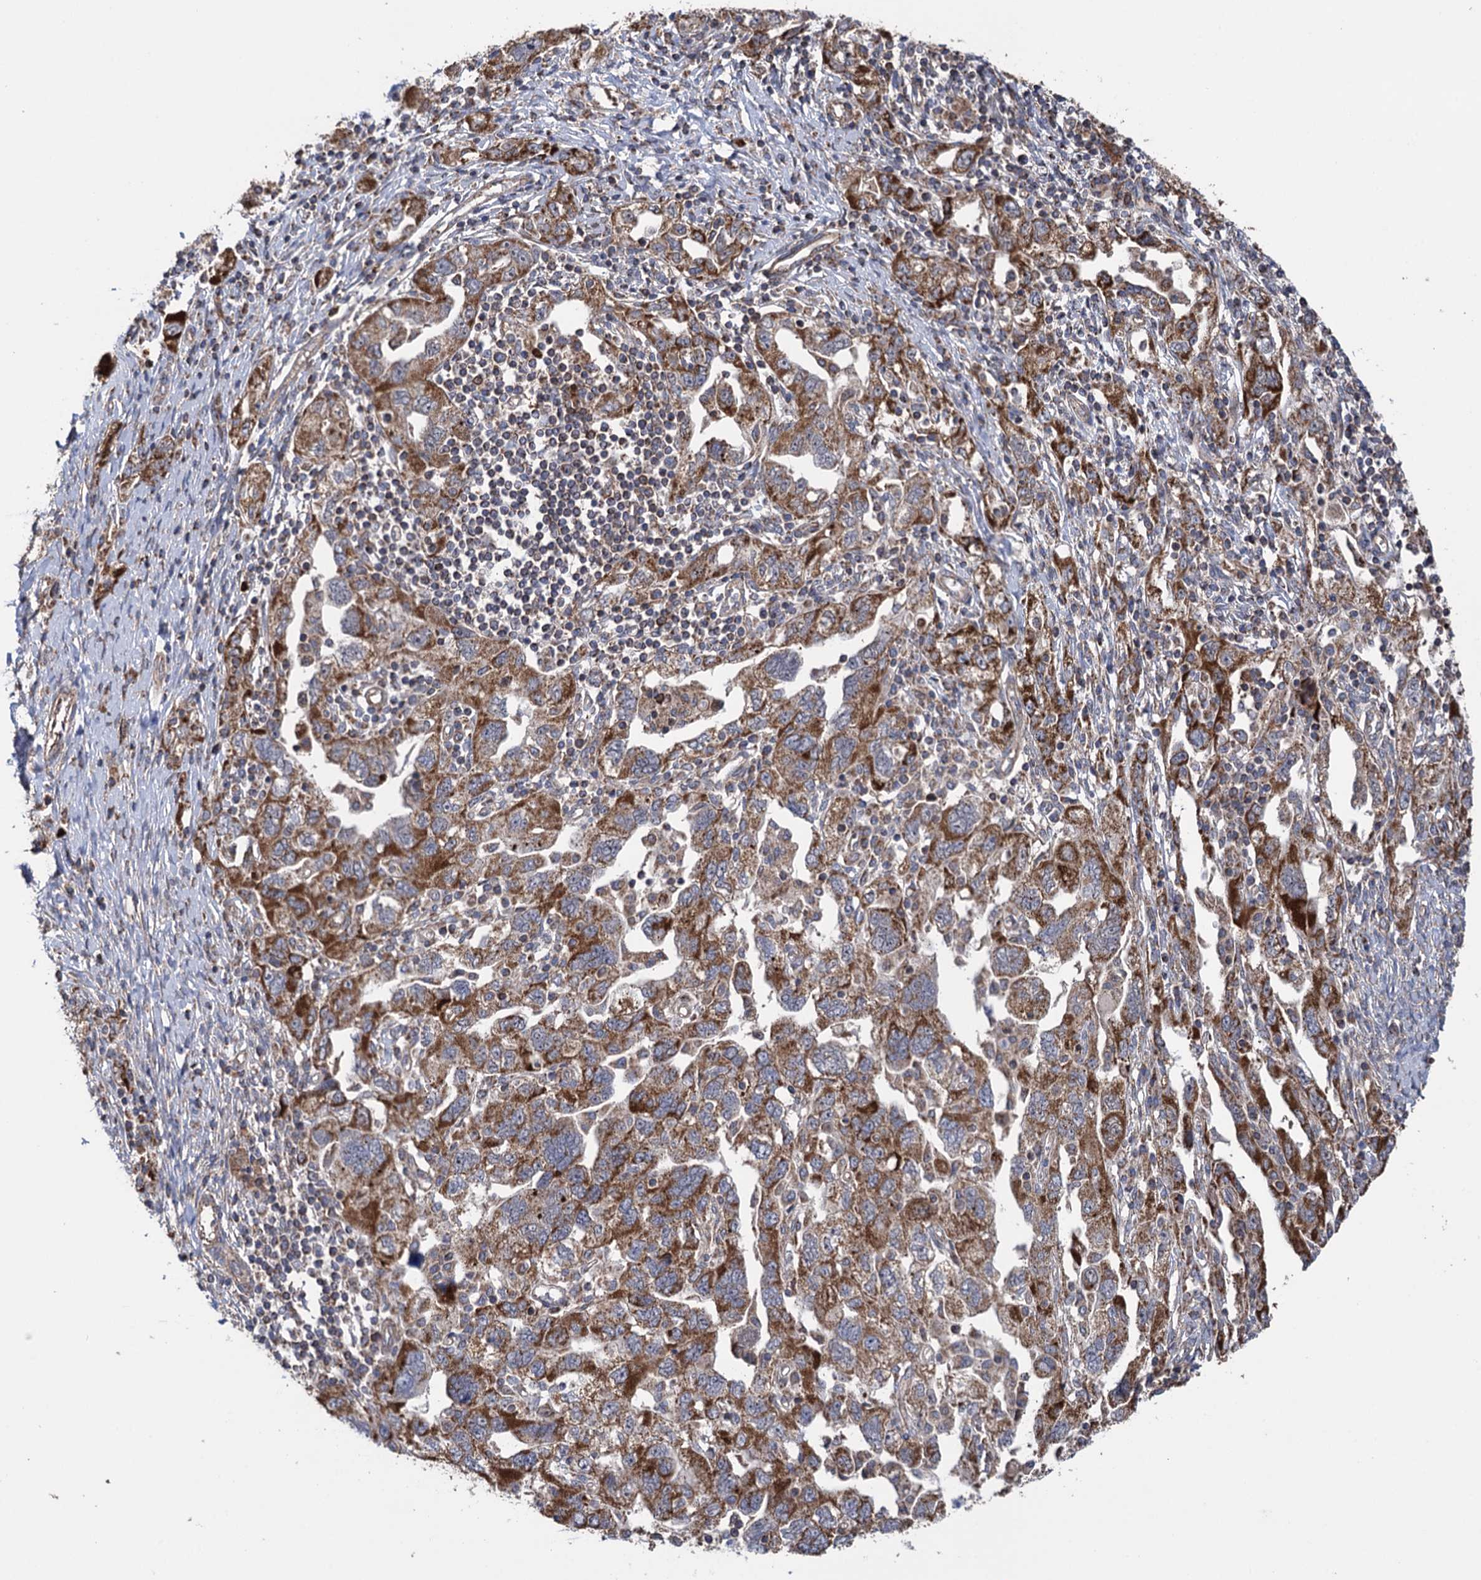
{"staining": {"intensity": "strong", "quantity": ">75%", "location": "cytoplasmic/membranous"}, "tissue": "ovarian cancer", "cell_type": "Tumor cells", "image_type": "cancer", "snomed": [{"axis": "morphology", "description": "Carcinoma, NOS"}, {"axis": "morphology", "description": "Cystadenocarcinoma, serous, NOS"}, {"axis": "topography", "description": "Ovary"}], "caption": "This histopathology image reveals immunohistochemistry staining of human ovarian cancer (carcinoma), with high strong cytoplasmic/membranous staining in approximately >75% of tumor cells.", "gene": "SUCLA2", "patient": {"sex": "female", "age": 69}}